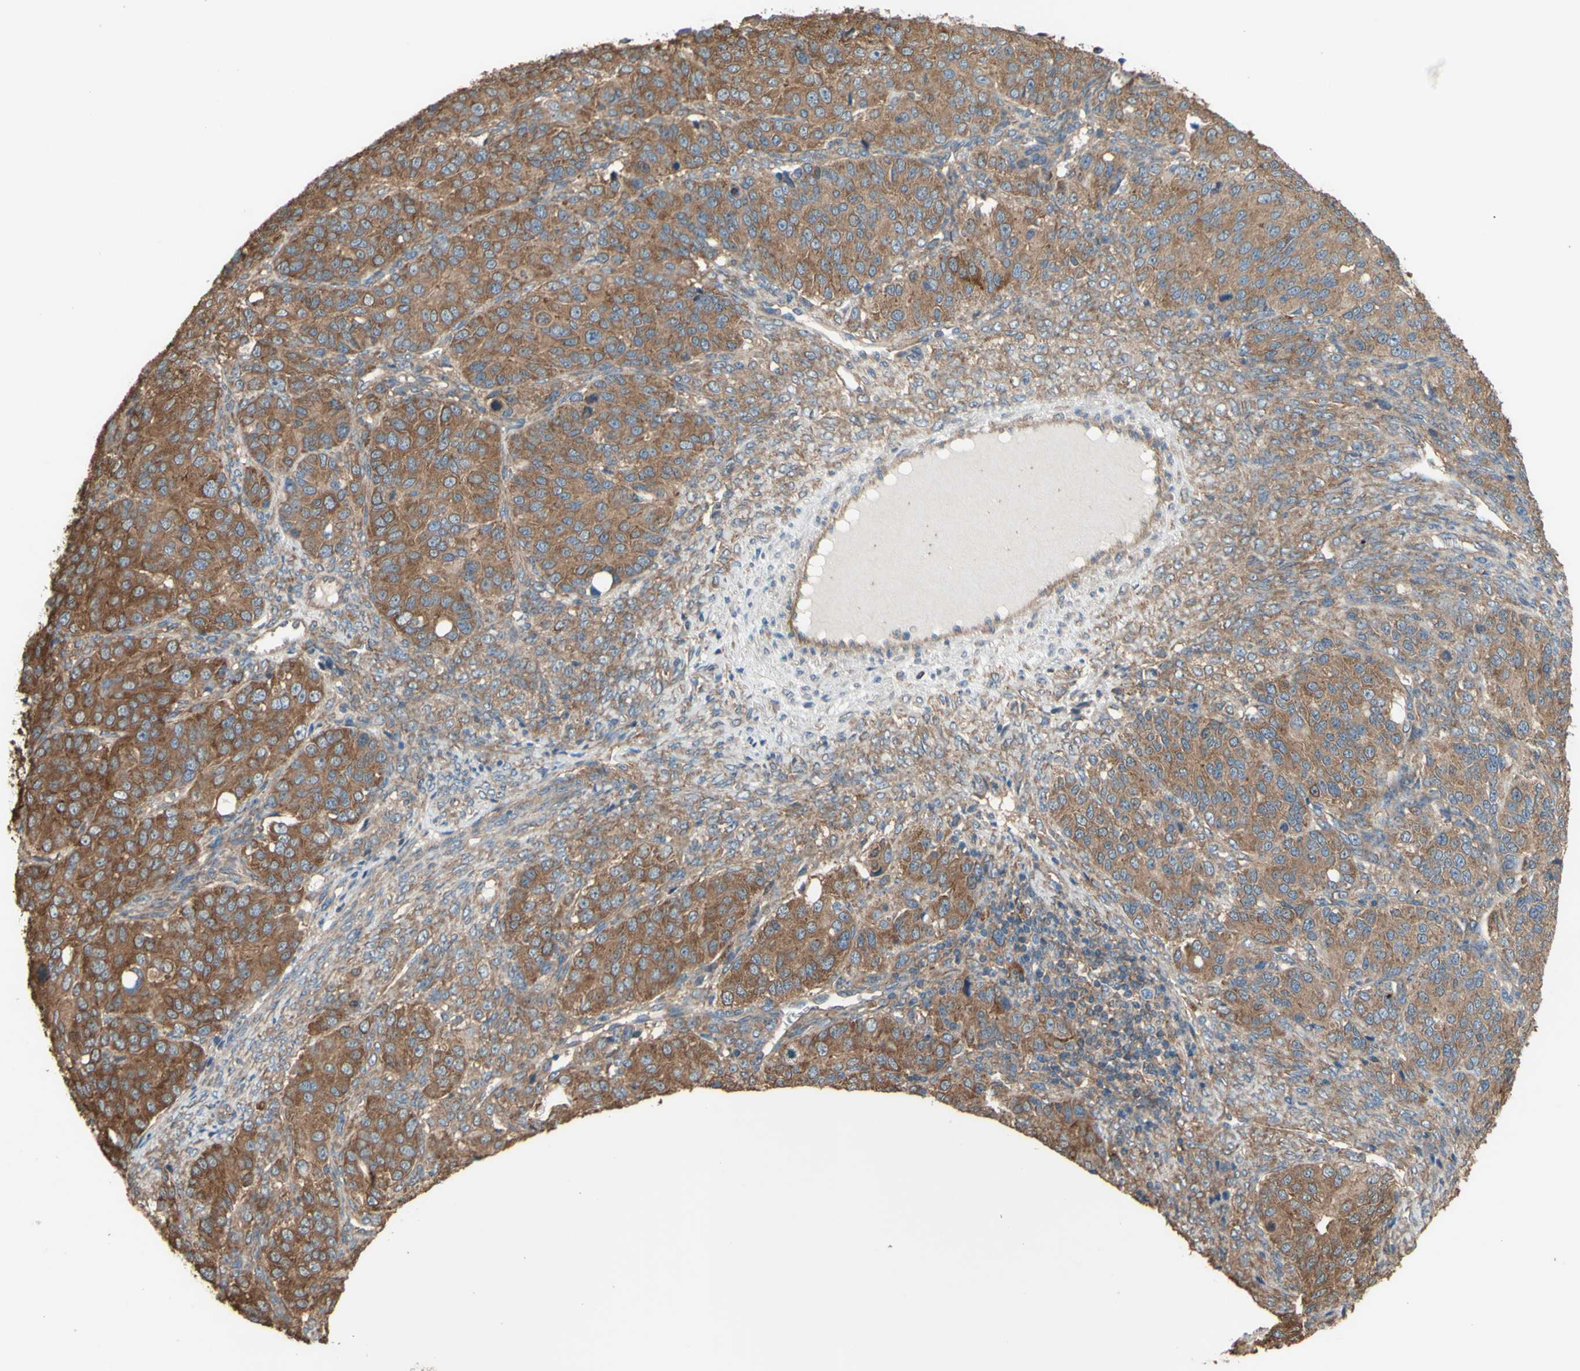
{"staining": {"intensity": "moderate", "quantity": ">75%", "location": "cytoplasmic/membranous"}, "tissue": "ovarian cancer", "cell_type": "Tumor cells", "image_type": "cancer", "snomed": [{"axis": "morphology", "description": "Carcinoma, endometroid"}, {"axis": "topography", "description": "Ovary"}], "caption": "IHC image of ovarian cancer (endometroid carcinoma) stained for a protein (brown), which exhibits medium levels of moderate cytoplasmic/membranous expression in about >75% of tumor cells.", "gene": "CTTN", "patient": {"sex": "female", "age": 51}}